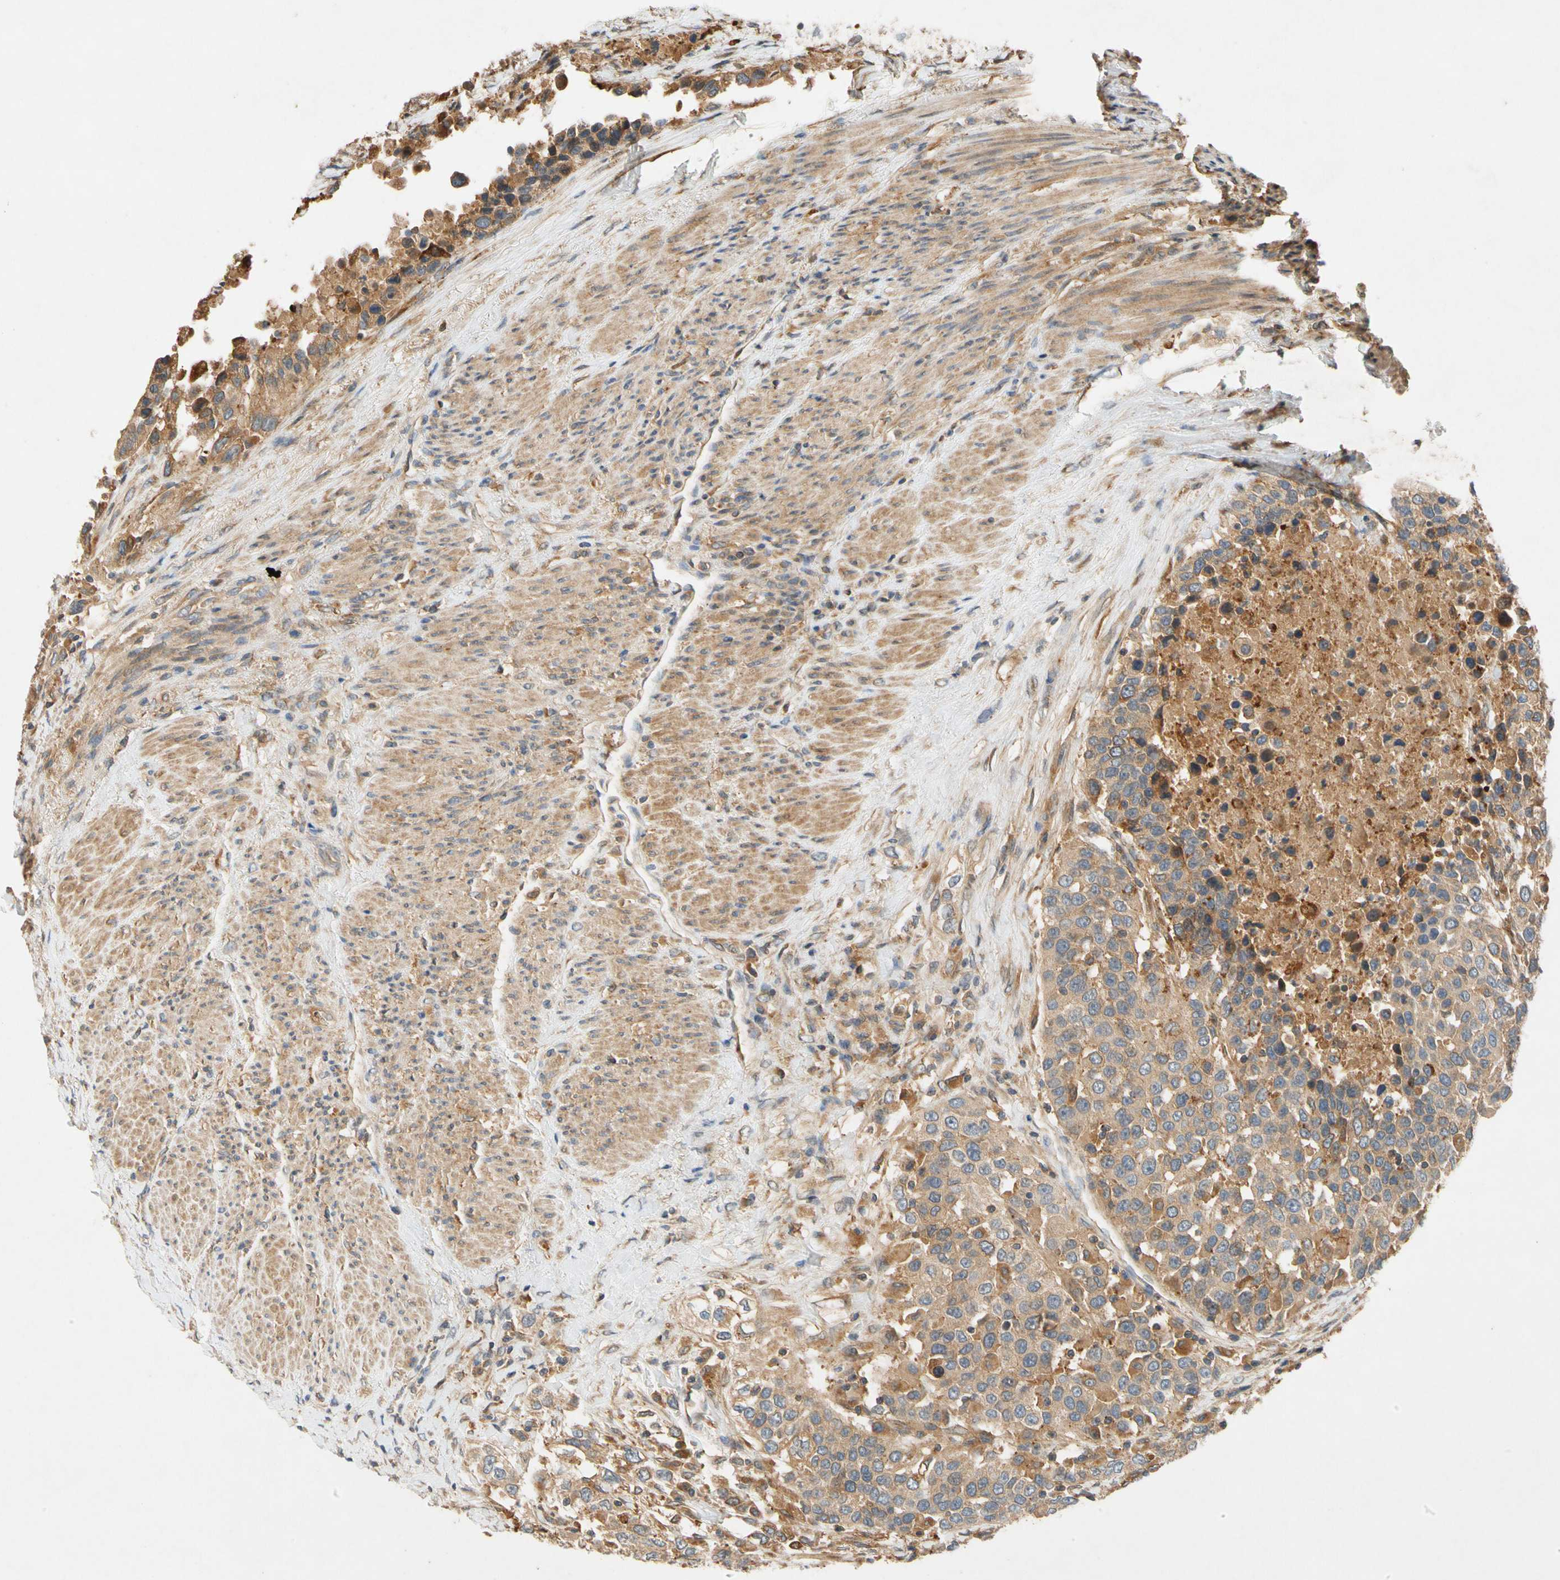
{"staining": {"intensity": "moderate", "quantity": ">75%", "location": "cytoplasmic/membranous"}, "tissue": "urothelial cancer", "cell_type": "Tumor cells", "image_type": "cancer", "snomed": [{"axis": "morphology", "description": "Urothelial carcinoma, High grade"}, {"axis": "topography", "description": "Urinary bladder"}], "caption": "Immunohistochemical staining of urothelial cancer displays medium levels of moderate cytoplasmic/membranous expression in approximately >75% of tumor cells.", "gene": "USP46", "patient": {"sex": "female", "age": 80}}